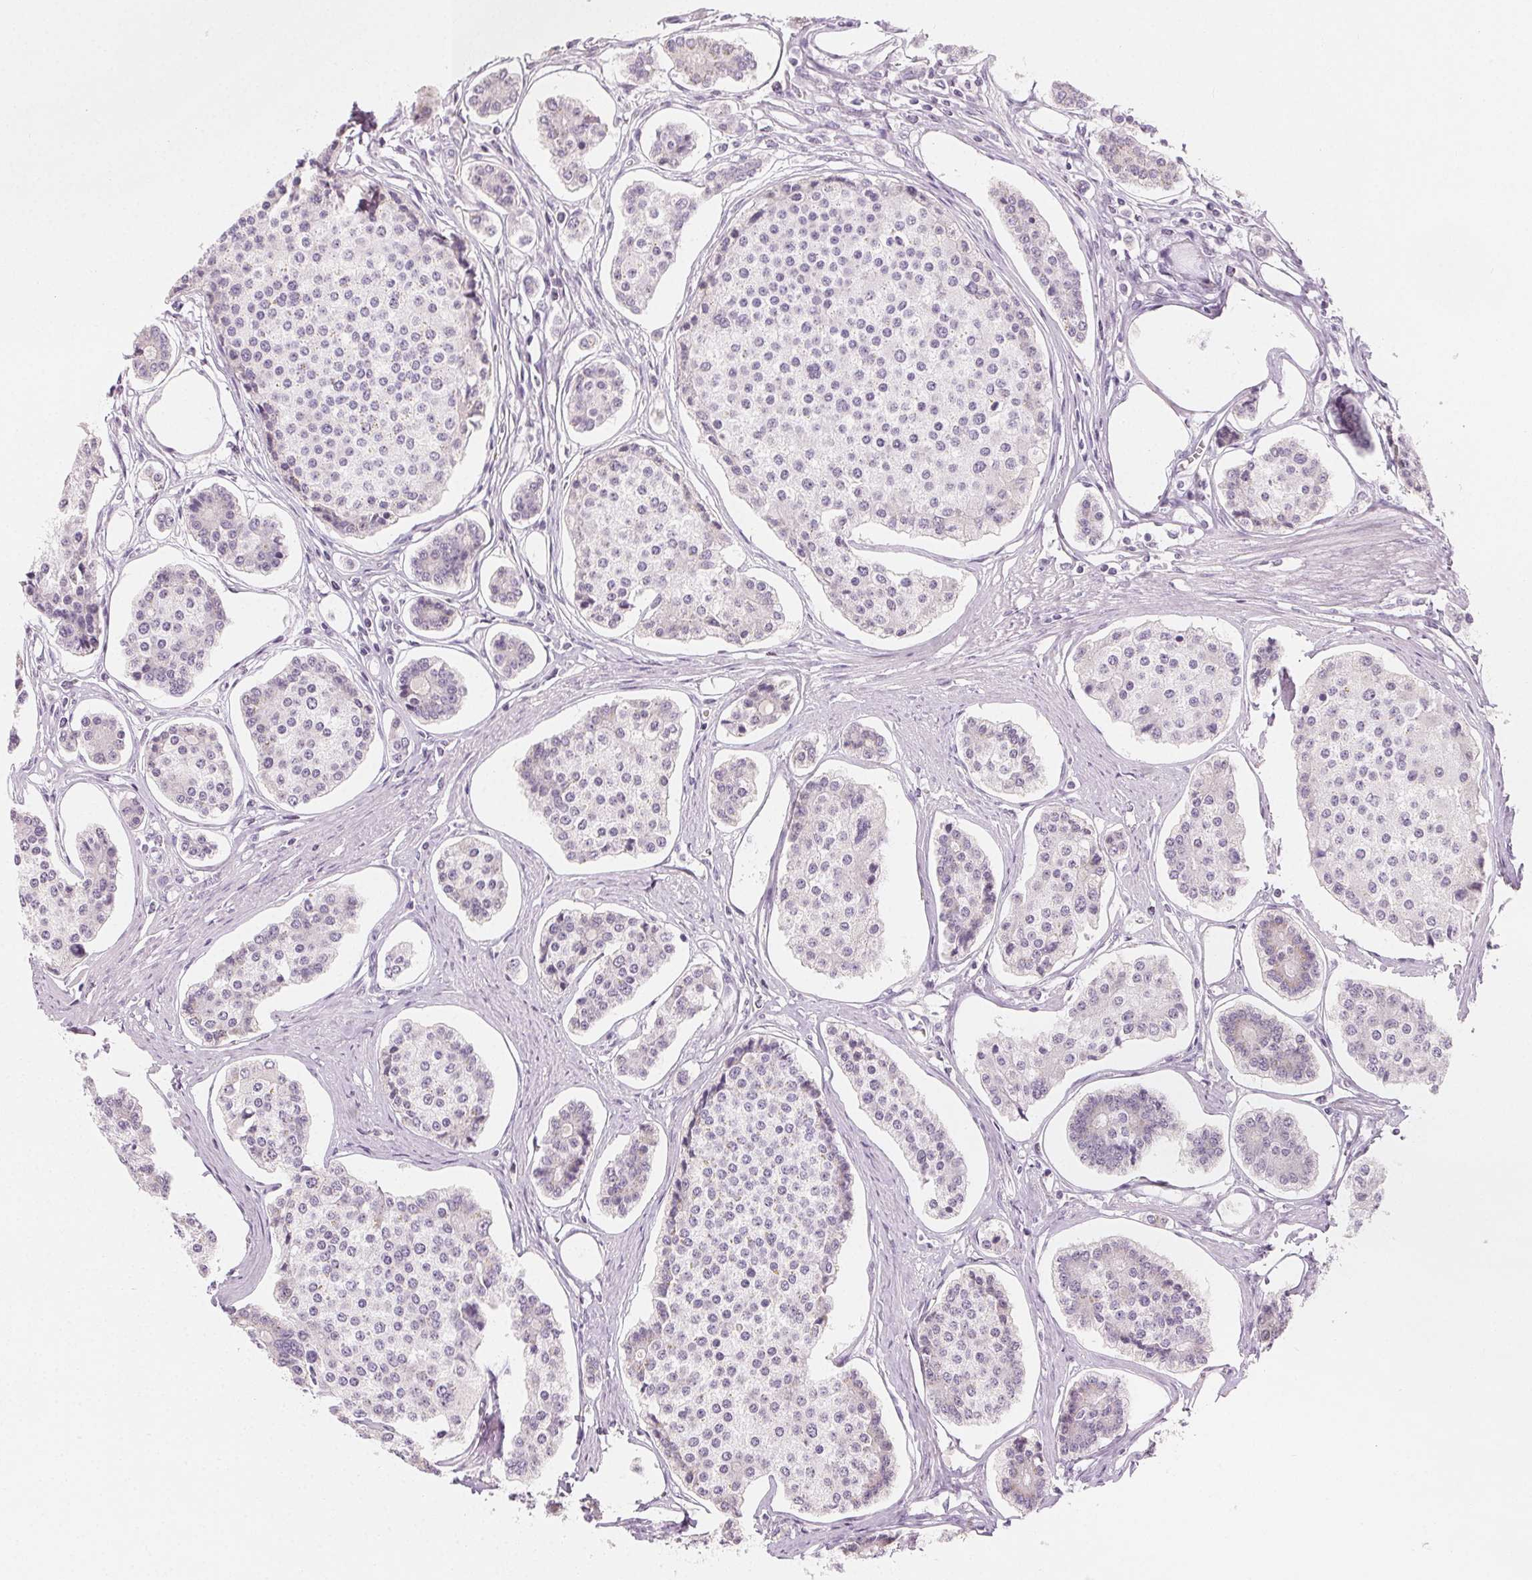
{"staining": {"intensity": "negative", "quantity": "none", "location": "none"}, "tissue": "carcinoid", "cell_type": "Tumor cells", "image_type": "cancer", "snomed": [{"axis": "morphology", "description": "Carcinoid, malignant, NOS"}, {"axis": "topography", "description": "Small intestine"}], "caption": "This image is of carcinoid (malignant) stained with IHC to label a protein in brown with the nuclei are counter-stained blue. There is no staining in tumor cells. (DAB (3,3'-diaminobenzidine) immunohistochemistry, high magnification).", "gene": "AFM", "patient": {"sex": "female", "age": 65}}